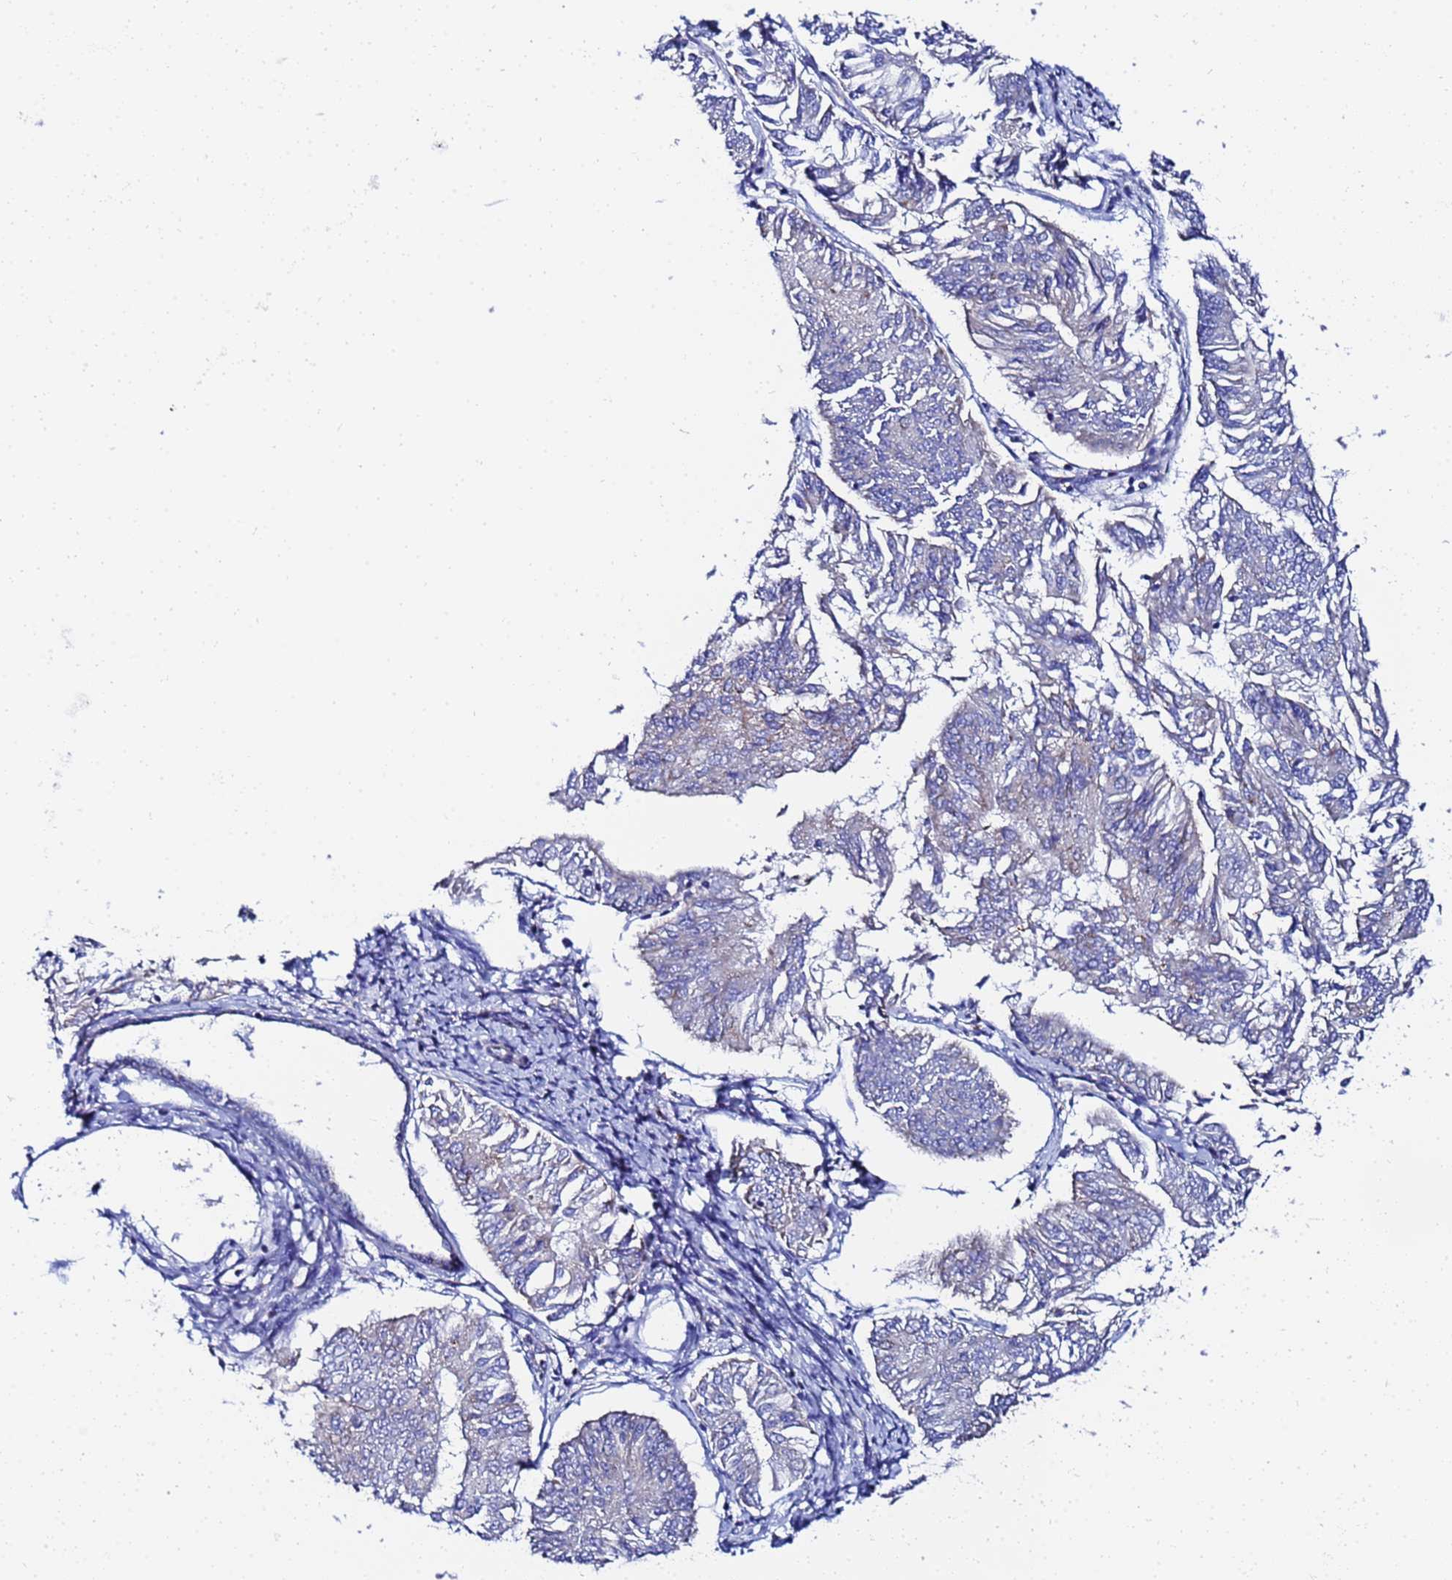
{"staining": {"intensity": "negative", "quantity": "none", "location": "none"}, "tissue": "endometrial cancer", "cell_type": "Tumor cells", "image_type": "cancer", "snomed": [{"axis": "morphology", "description": "Adenocarcinoma, NOS"}, {"axis": "topography", "description": "Endometrium"}], "caption": "Immunohistochemistry (IHC) histopathology image of adenocarcinoma (endometrial) stained for a protein (brown), which exhibits no positivity in tumor cells.", "gene": "ZNF26", "patient": {"sex": "female", "age": 58}}